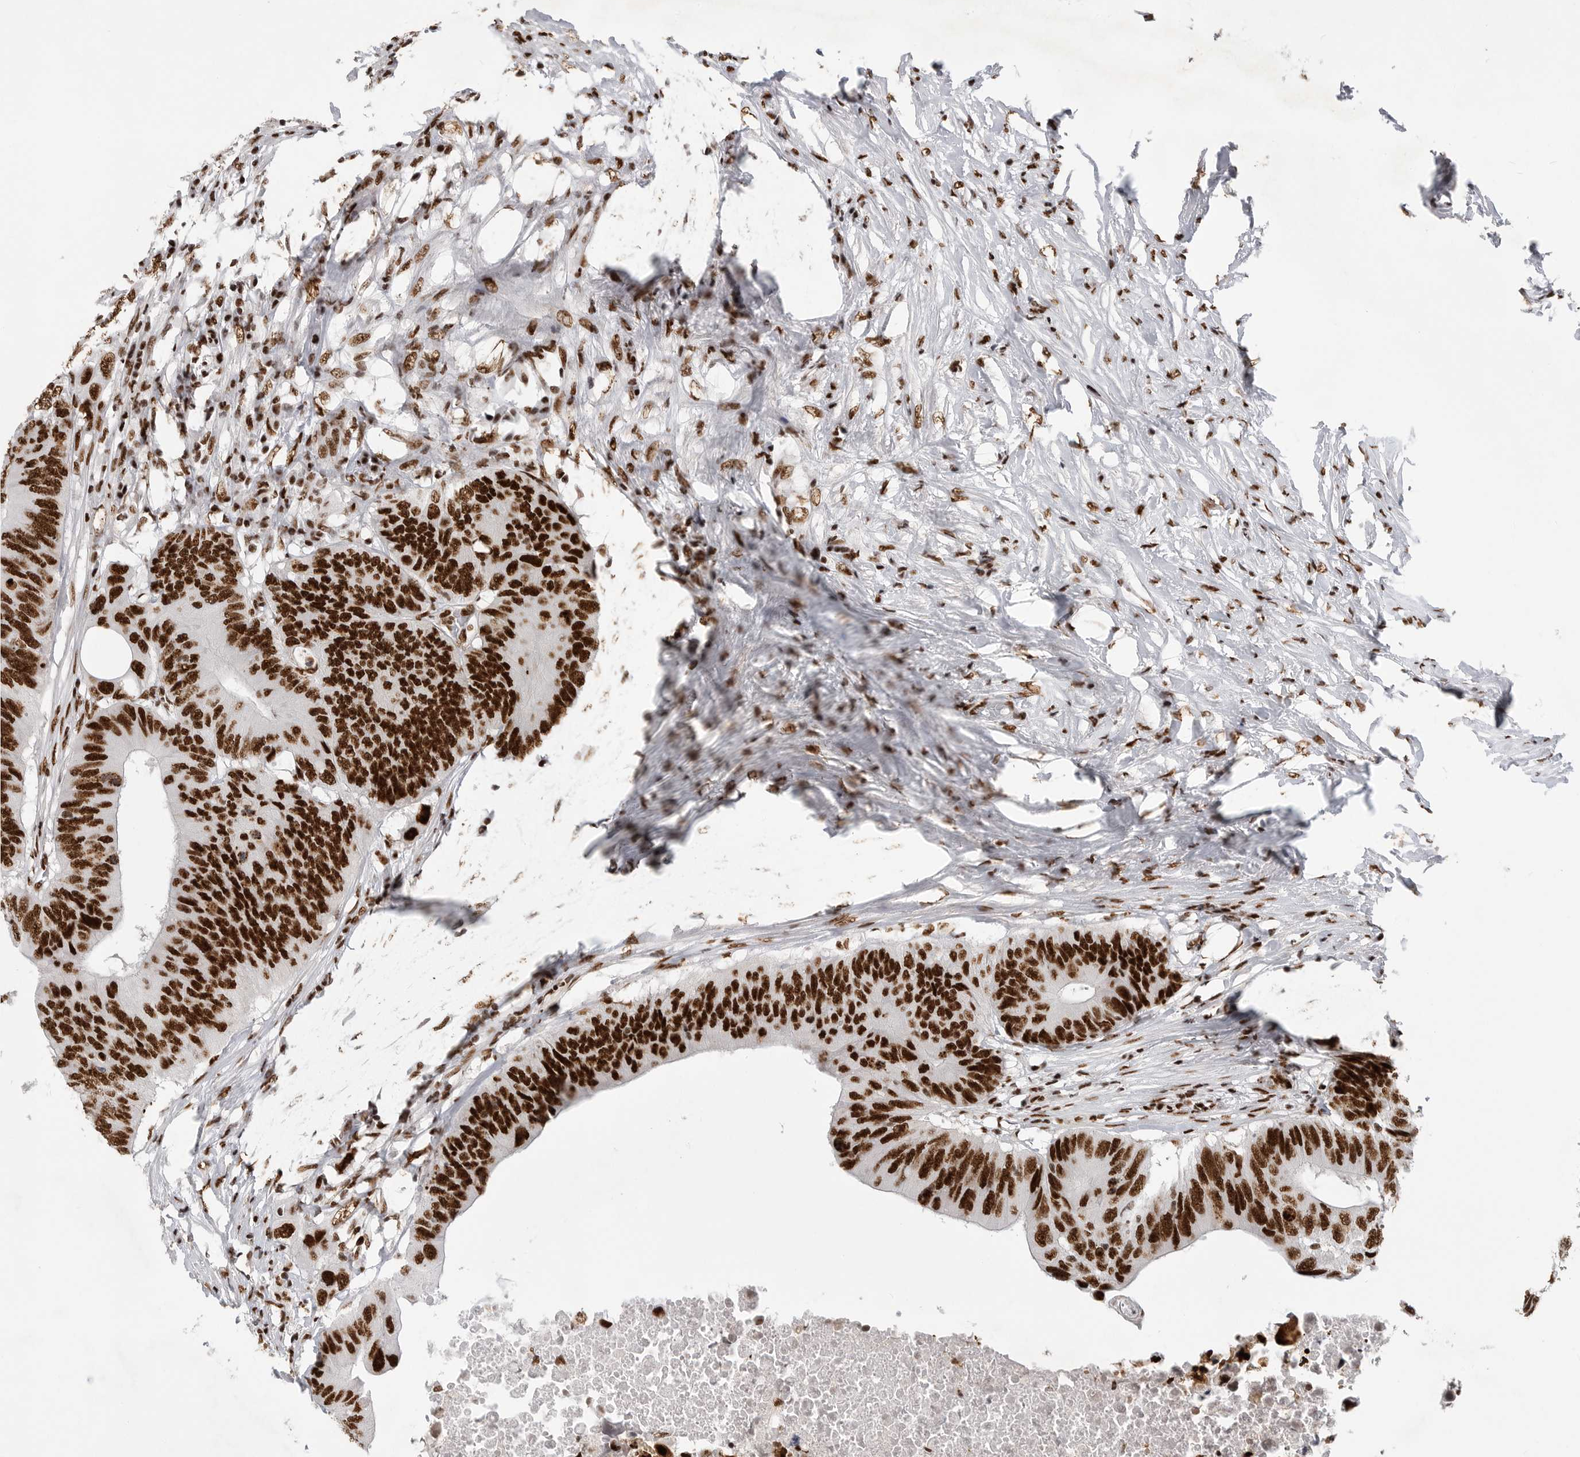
{"staining": {"intensity": "strong", "quantity": ">75%", "location": "nuclear"}, "tissue": "colorectal cancer", "cell_type": "Tumor cells", "image_type": "cancer", "snomed": [{"axis": "morphology", "description": "Adenocarcinoma, NOS"}, {"axis": "topography", "description": "Colon"}], "caption": "Approximately >75% of tumor cells in colorectal cancer (adenocarcinoma) show strong nuclear protein staining as visualized by brown immunohistochemical staining.", "gene": "BCLAF1", "patient": {"sex": "male", "age": 71}}